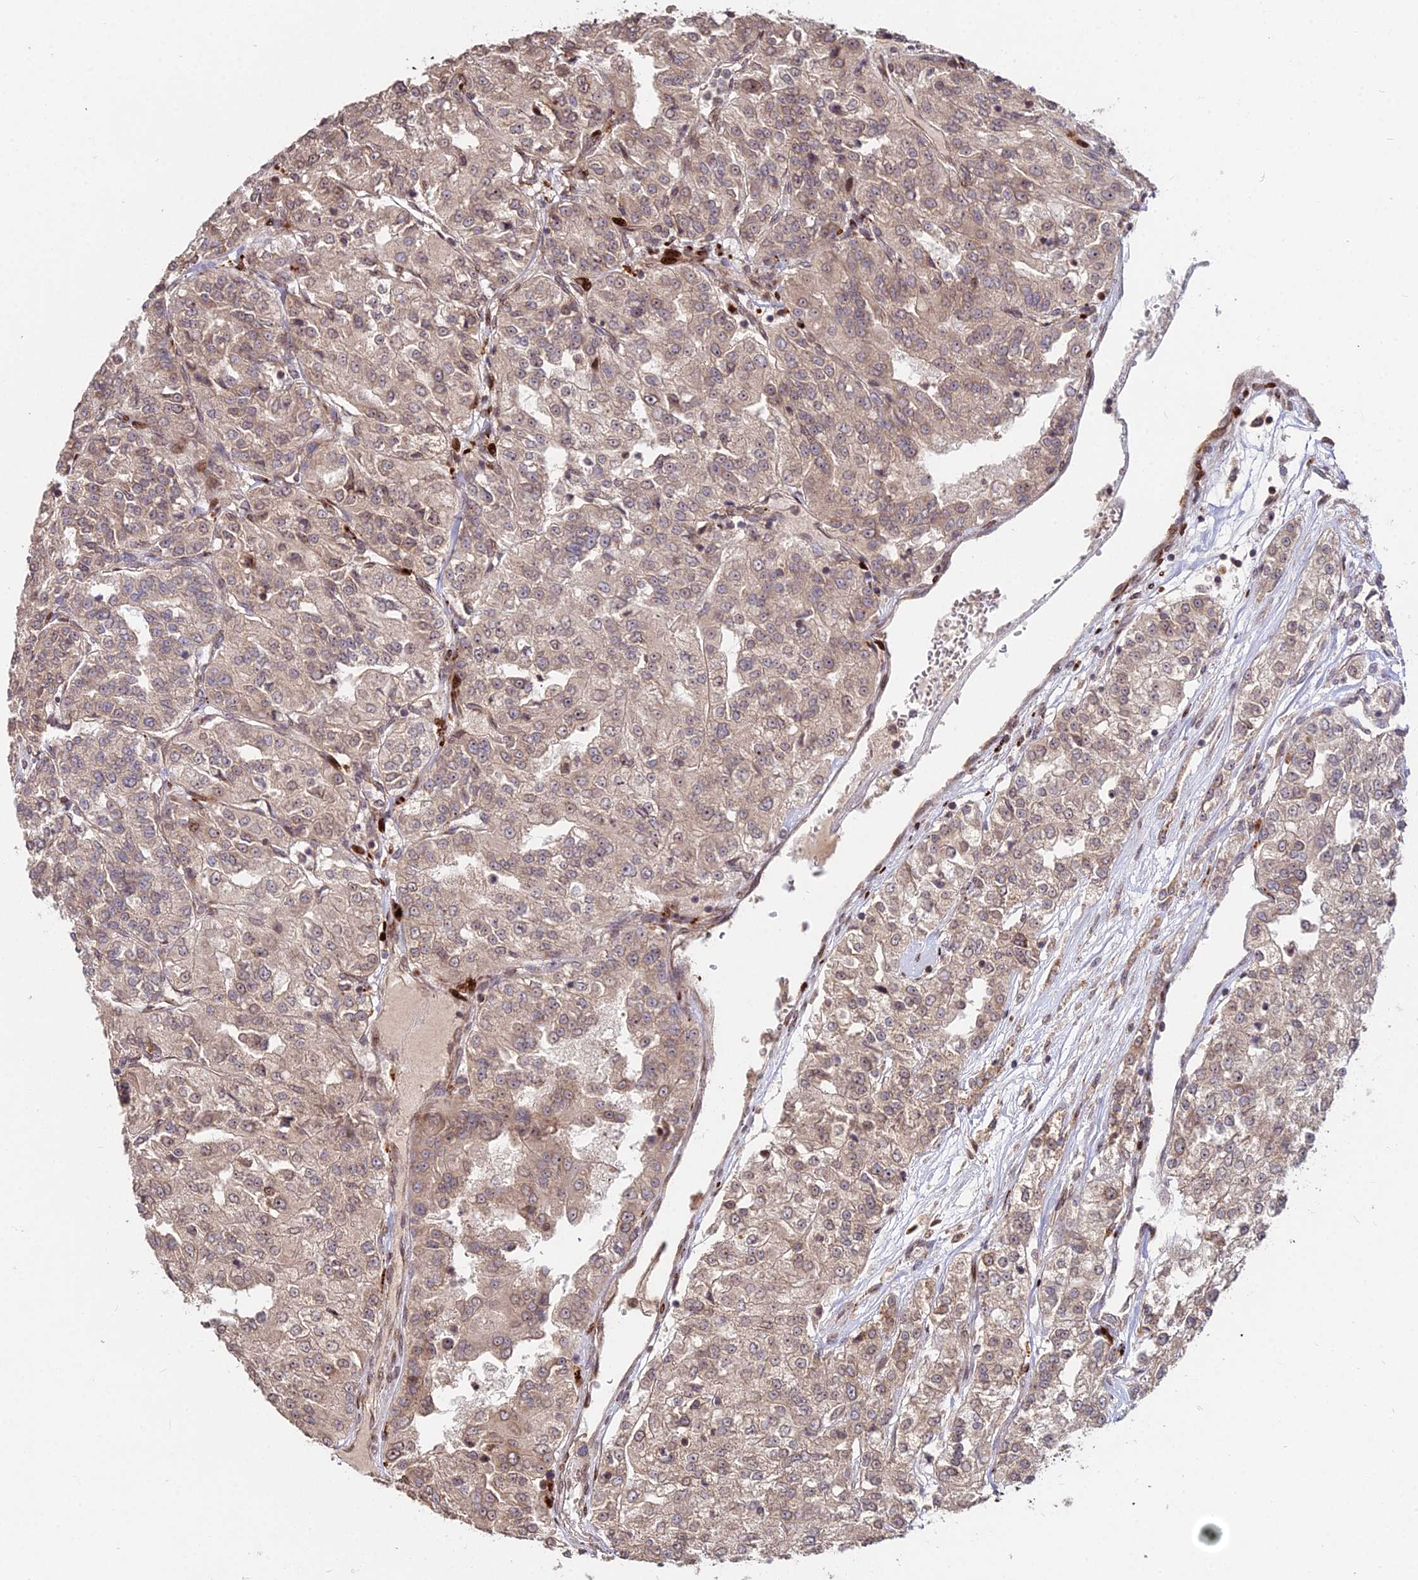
{"staining": {"intensity": "weak", "quantity": ">75%", "location": "cytoplasmic/membranous,nuclear"}, "tissue": "renal cancer", "cell_type": "Tumor cells", "image_type": "cancer", "snomed": [{"axis": "morphology", "description": "Adenocarcinoma, NOS"}, {"axis": "topography", "description": "Kidney"}], "caption": "Renal cancer (adenocarcinoma) stained with immunohistochemistry (IHC) displays weak cytoplasmic/membranous and nuclear staining in about >75% of tumor cells. Immunohistochemistry (ihc) stains the protein in brown and the nuclei are stained blue.", "gene": "RBMS2", "patient": {"sex": "female", "age": 63}}